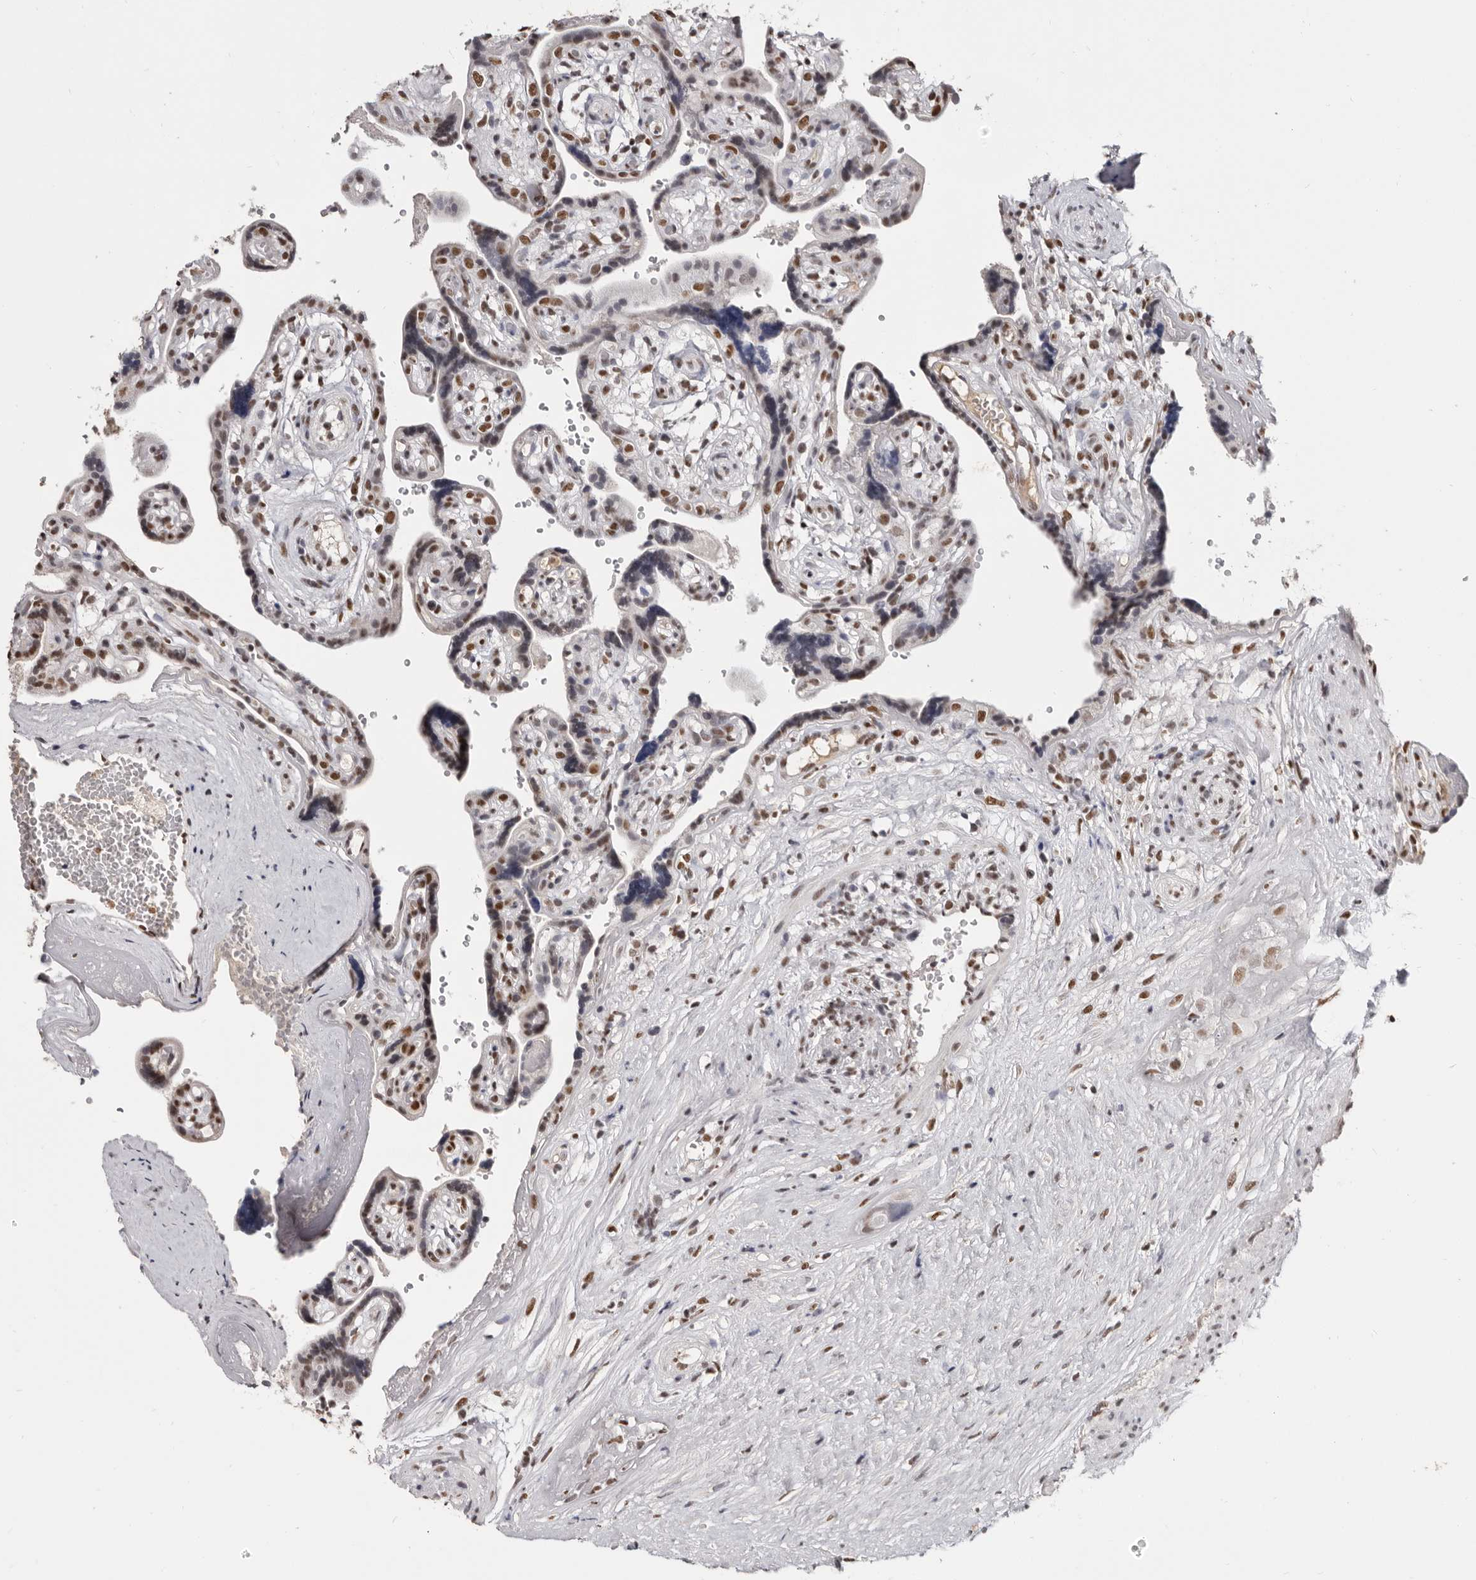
{"staining": {"intensity": "strong", "quantity": ">75%", "location": "nuclear"}, "tissue": "placenta", "cell_type": "Decidual cells", "image_type": "normal", "snomed": [{"axis": "morphology", "description": "Normal tissue, NOS"}, {"axis": "topography", "description": "Placenta"}], "caption": "IHC of unremarkable human placenta reveals high levels of strong nuclear staining in approximately >75% of decidual cells.", "gene": "SCAF4", "patient": {"sex": "female", "age": 30}}